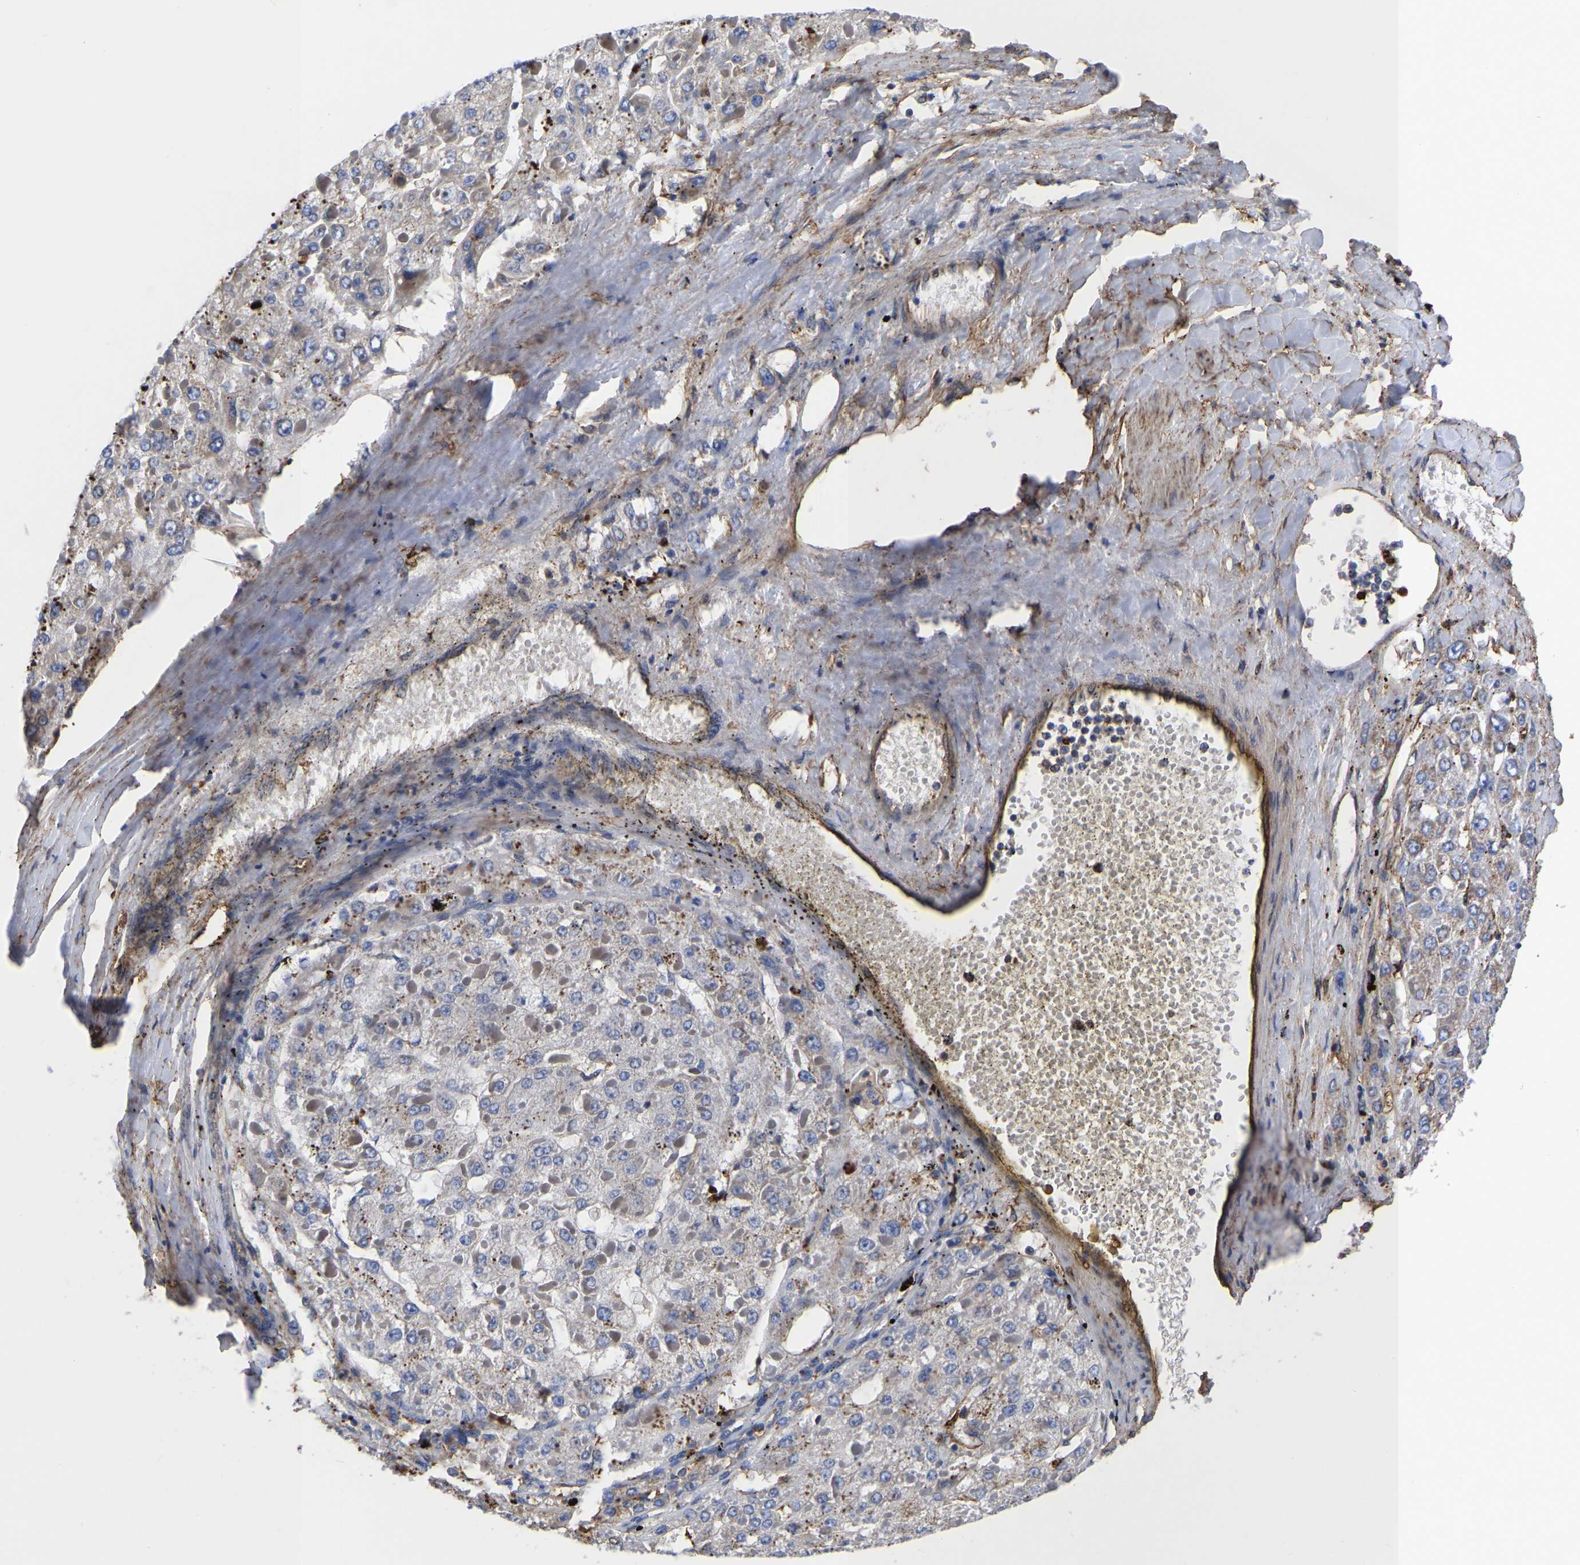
{"staining": {"intensity": "negative", "quantity": "none", "location": "none"}, "tissue": "liver cancer", "cell_type": "Tumor cells", "image_type": "cancer", "snomed": [{"axis": "morphology", "description": "Carcinoma, Hepatocellular, NOS"}, {"axis": "topography", "description": "Liver"}], "caption": "IHC photomicrograph of neoplastic tissue: human hepatocellular carcinoma (liver) stained with DAB reveals no significant protein staining in tumor cells.", "gene": "LIF", "patient": {"sex": "female", "age": 73}}